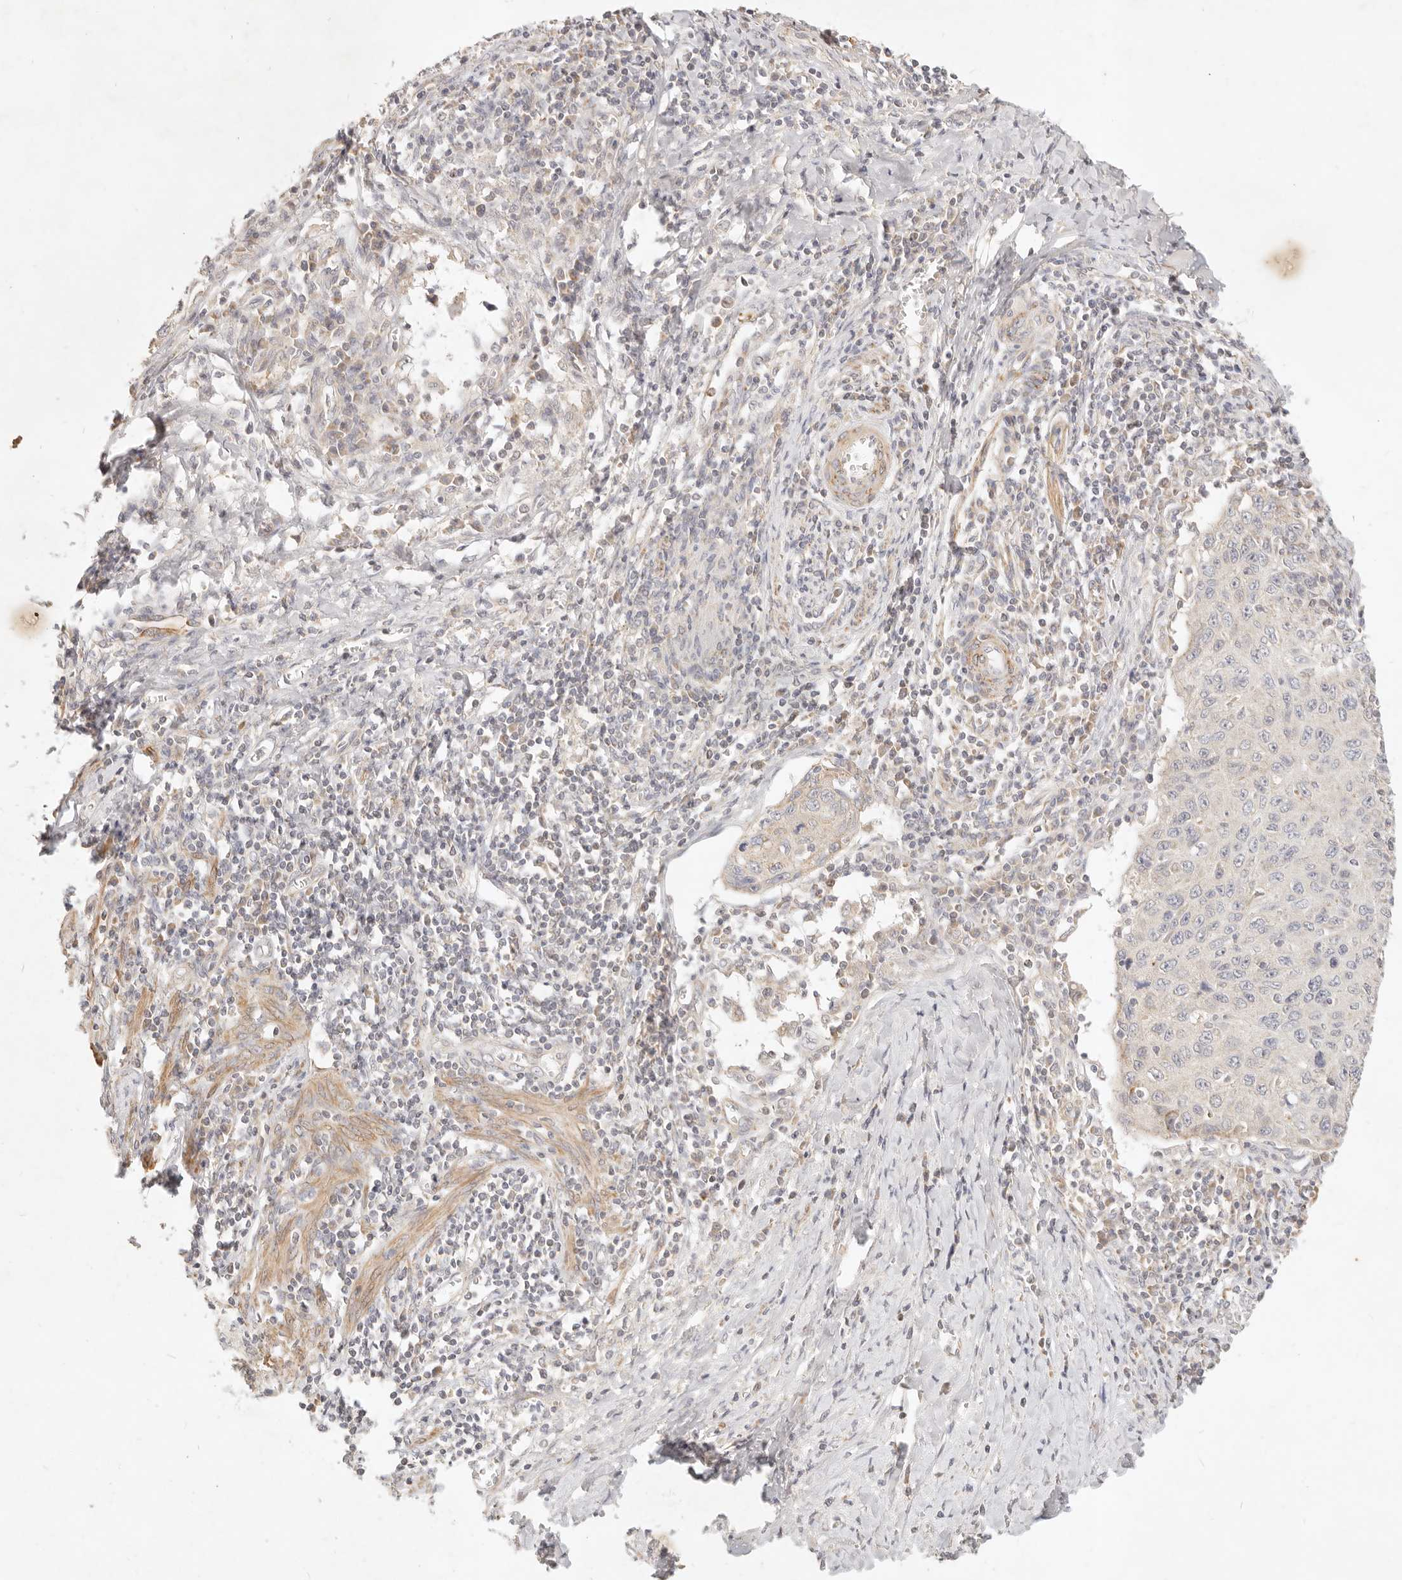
{"staining": {"intensity": "negative", "quantity": "none", "location": "none"}, "tissue": "cervical cancer", "cell_type": "Tumor cells", "image_type": "cancer", "snomed": [{"axis": "morphology", "description": "Squamous cell carcinoma, NOS"}, {"axis": "topography", "description": "Cervix"}], "caption": "Tumor cells are negative for protein expression in human cervical cancer.", "gene": "RUBCNL", "patient": {"sex": "female", "age": 53}}